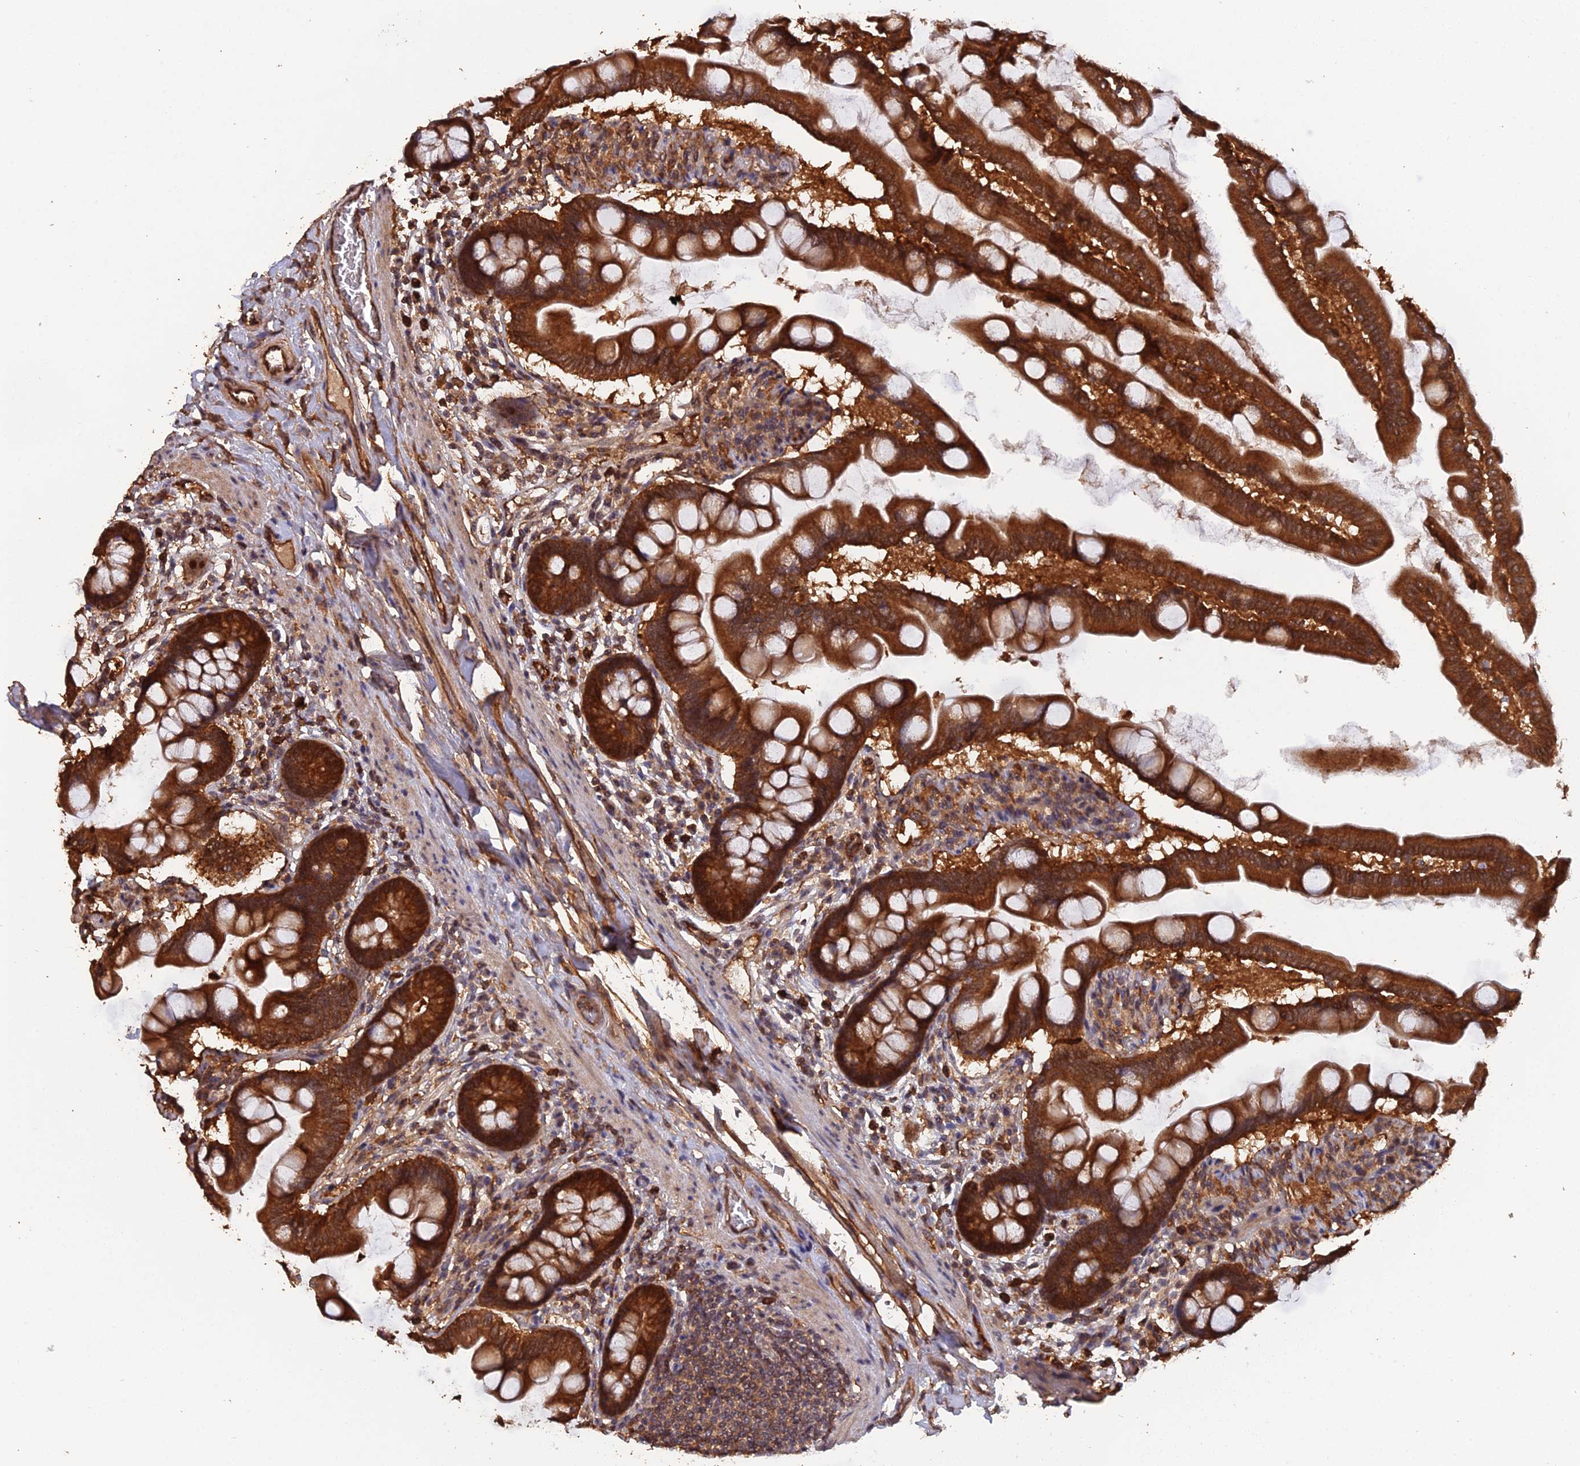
{"staining": {"intensity": "strong", "quantity": ">75%", "location": "cytoplasmic/membranous"}, "tissue": "small intestine", "cell_type": "Glandular cells", "image_type": "normal", "snomed": [{"axis": "morphology", "description": "Normal tissue, NOS"}, {"axis": "topography", "description": "Small intestine"}], "caption": "A histopathology image of small intestine stained for a protein demonstrates strong cytoplasmic/membranous brown staining in glandular cells. The staining was performed using DAB to visualize the protein expression in brown, while the nuclei were stained in blue with hematoxylin (Magnification: 20x).", "gene": "RALGAPA2", "patient": {"sex": "female", "age": 56}}